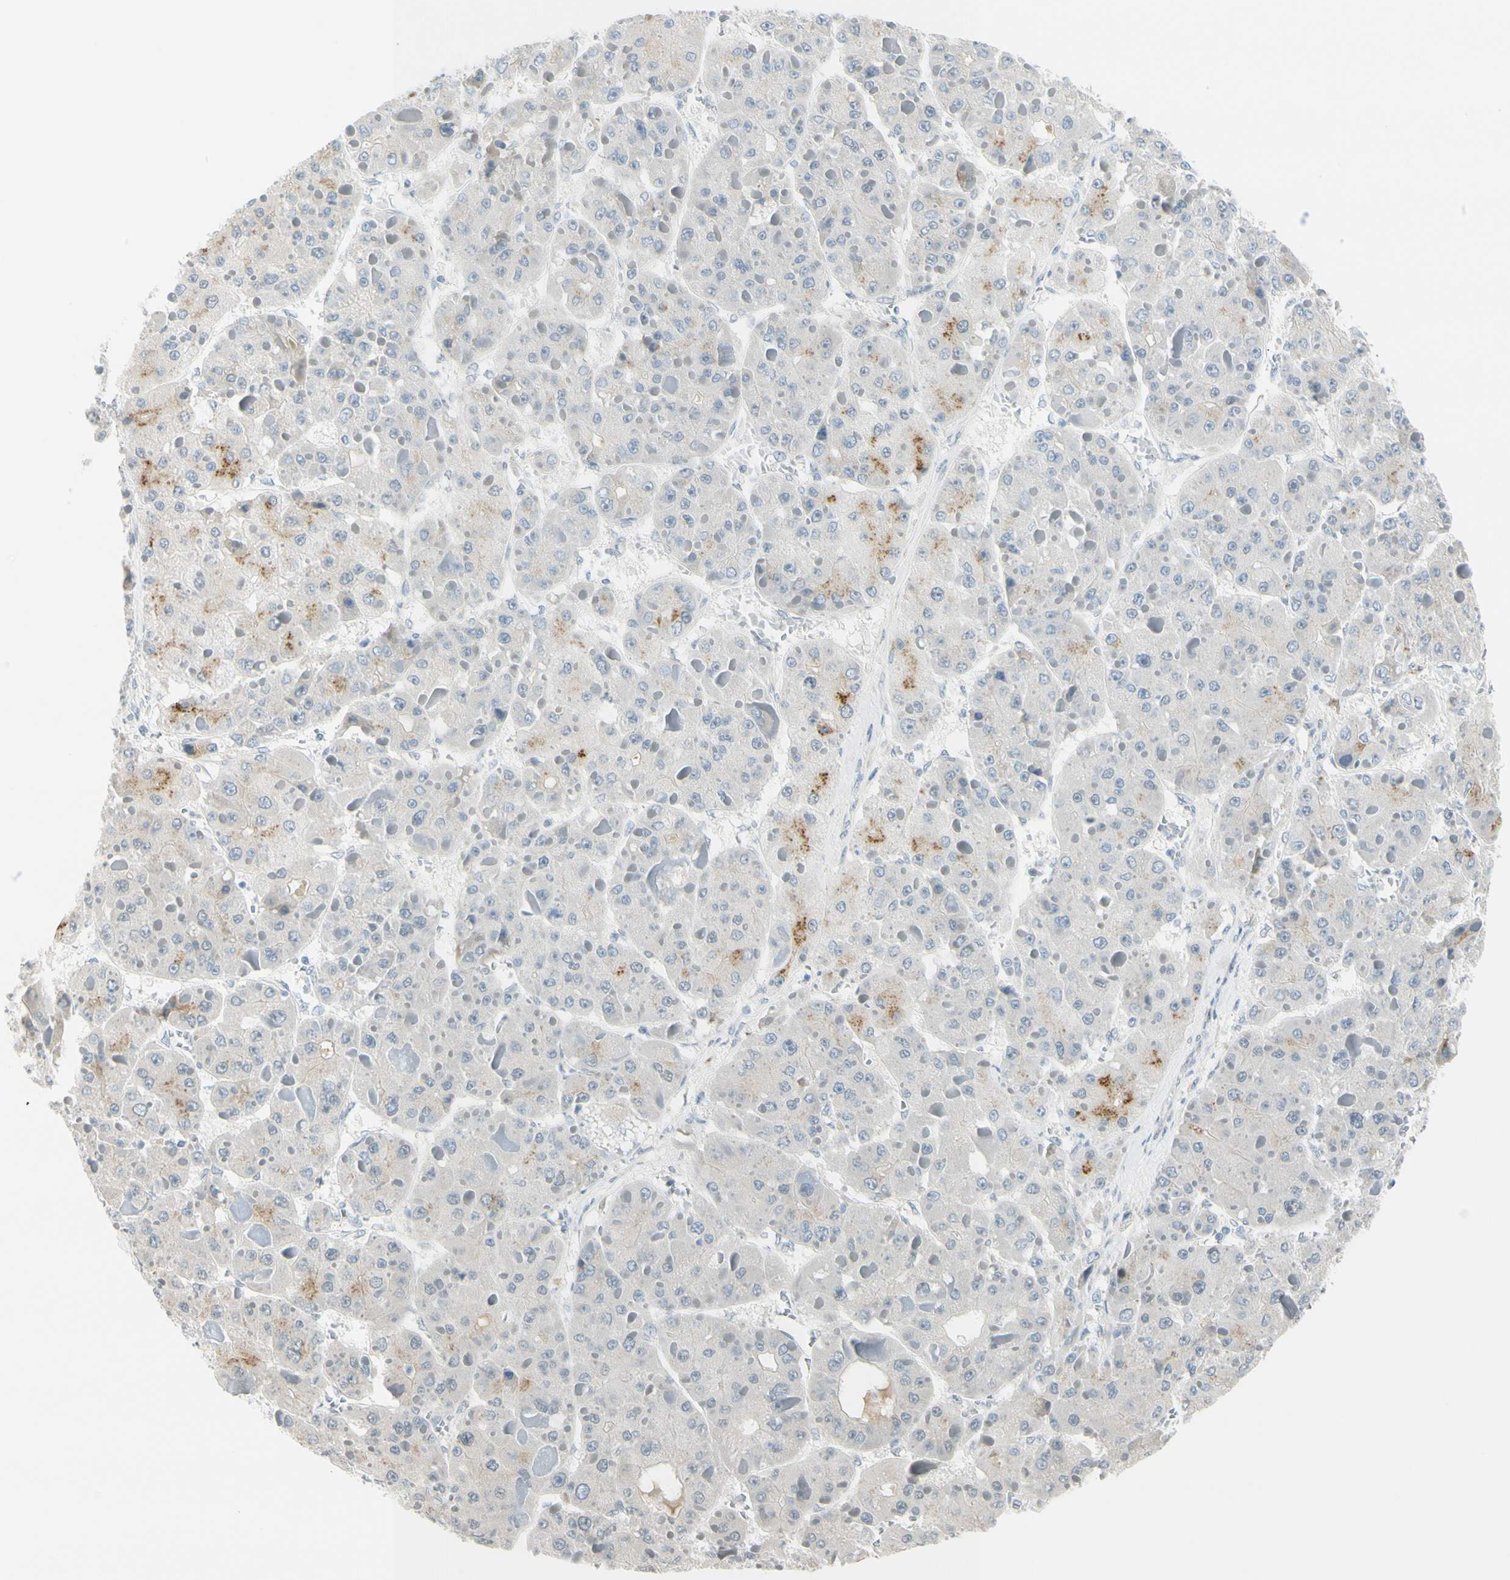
{"staining": {"intensity": "moderate", "quantity": "<25%", "location": "cytoplasmic/membranous"}, "tissue": "liver cancer", "cell_type": "Tumor cells", "image_type": "cancer", "snomed": [{"axis": "morphology", "description": "Carcinoma, Hepatocellular, NOS"}, {"axis": "topography", "description": "Liver"}], "caption": "Immunohistochemistry (IHC) photomicrograph of liver cancer stained for a protein (brown), which reveals low levels of moderate cytoplasmic/membranous expression in about <25% of tumor cells.", "gene": "B4GALNT1", "patient": {"sex": "female", "age": 73}}